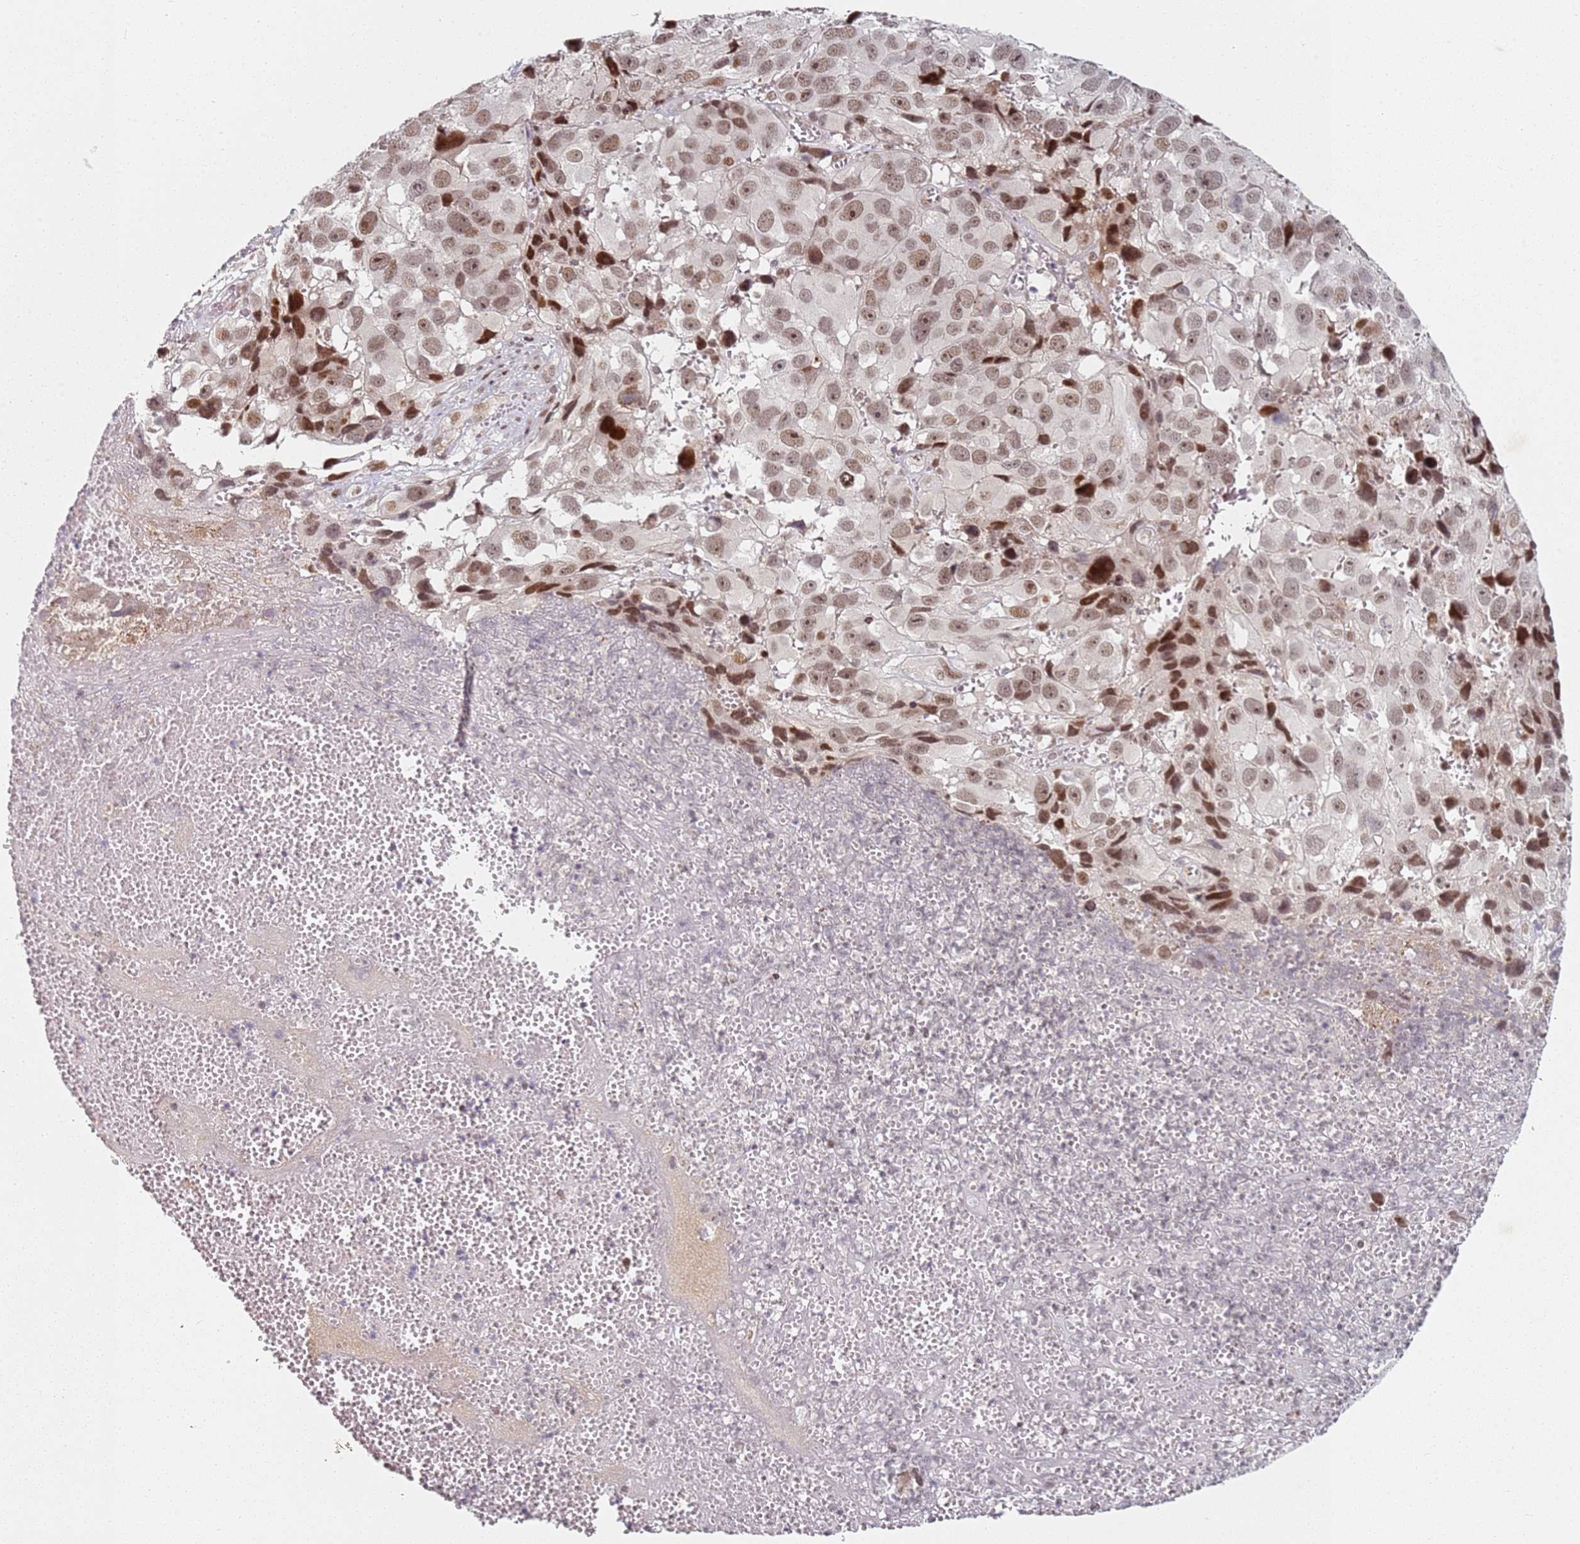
{"staining": {"intensity": "moderate", "quantity": ">75%", "location": "nuclear"}, "tissue": "melanoma", "cell_type": "Tumor cells", "image_type": "cancer", "snomed": [{"axis": "morphology", "description": "Malignant melanoma, NOS"}, {"axis": "topography", "description": "Skin"}], "caption": "A brown stain shows moderate nuclear expression of a protein in human melanoma tumor cells. The staining was performed using DAB (3,3'-diaminobenzidine), with brown indicating positive protein expression. Nuclei are stained blue with hematoxylin.", "gene": "ATF6B", "patient": {"sex": "male", "age": 84}}